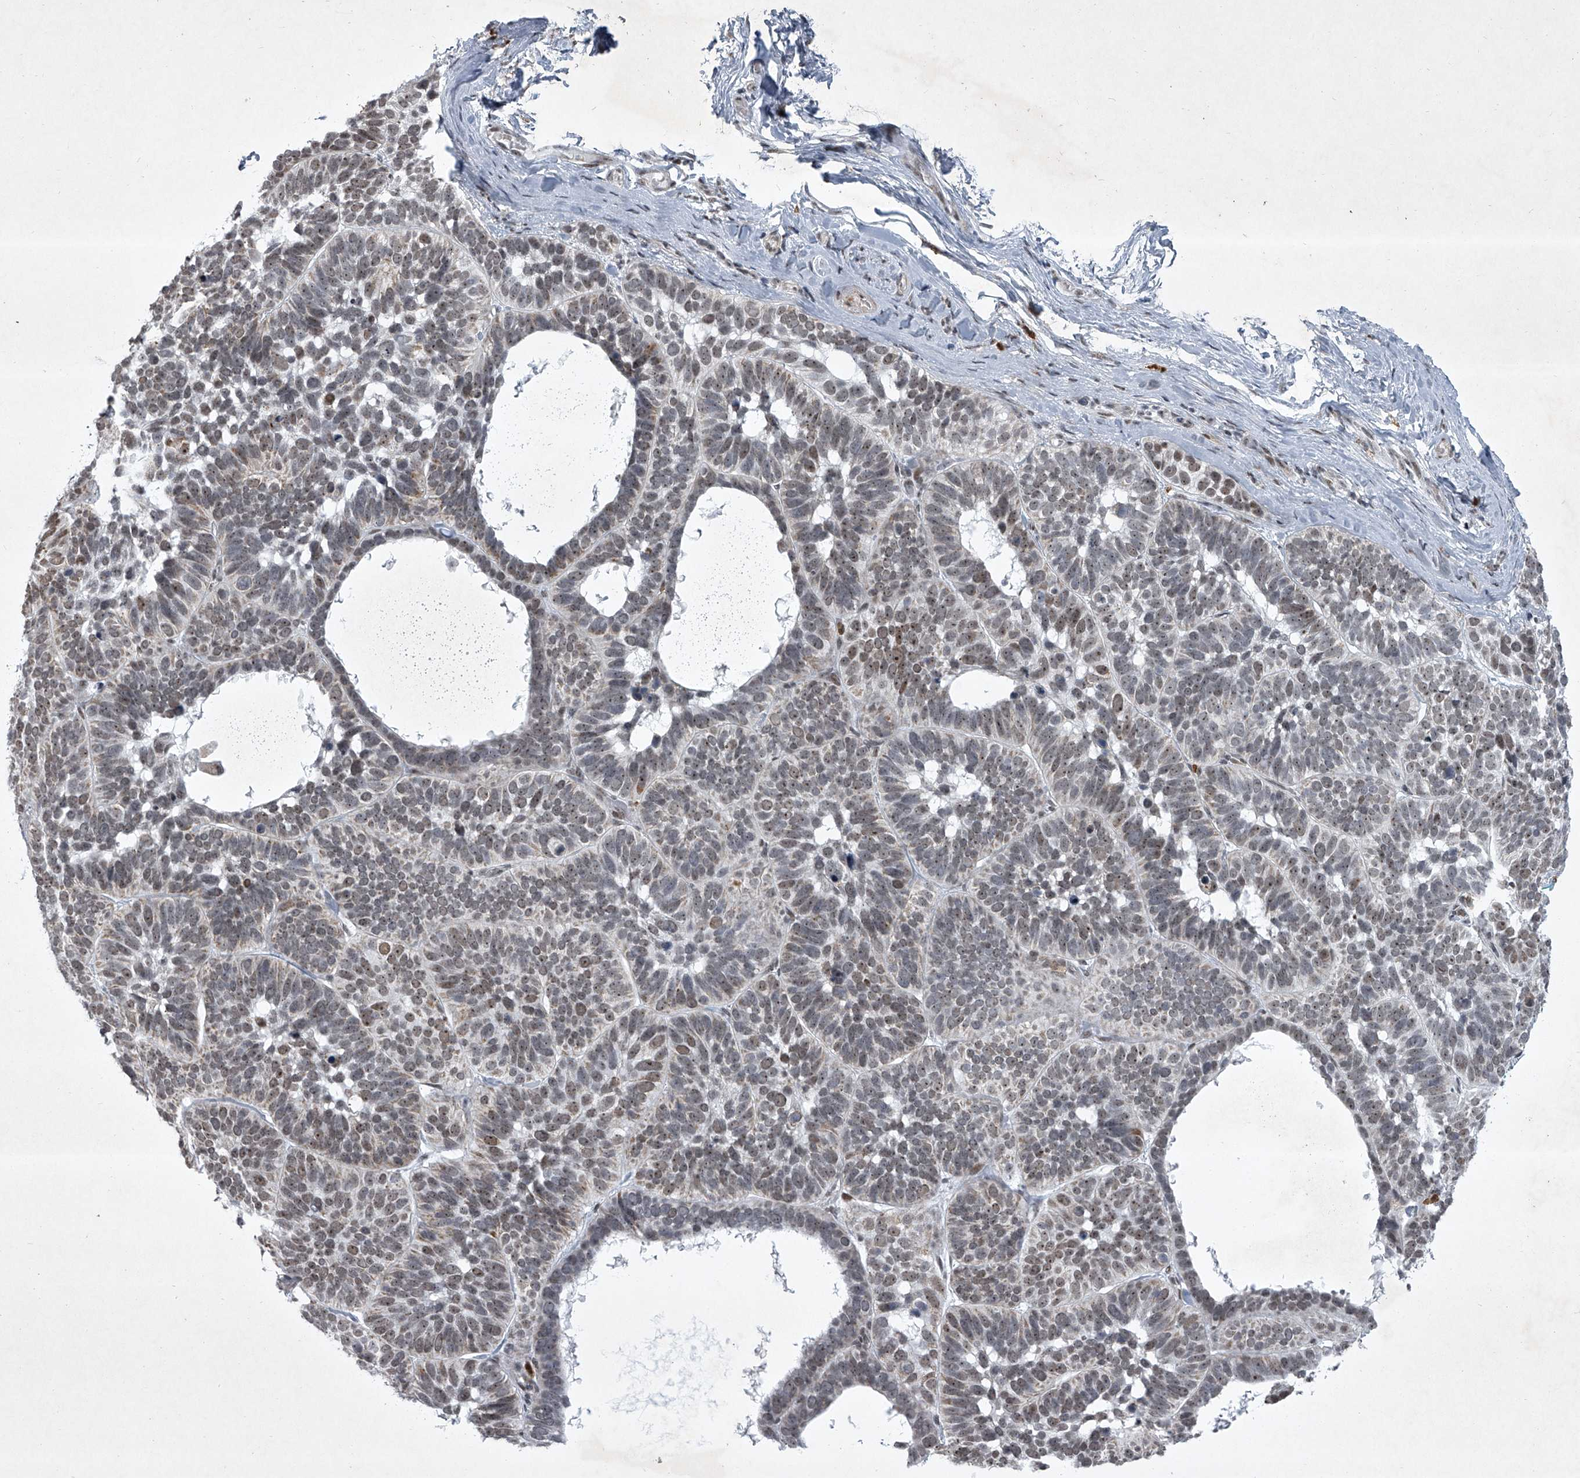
{"staining": {"intensity": "moderate", "quantity": "25%-75%", "location": "nuclear"}, "tissue": "skin cancer", "cell_type": "Tumor cells", "image_type": "cancer", "snomed": [{"axis": "morphology", "description": "Basal cell carcinoma"}, {"axis": "topography", "description": "Skin"}], "caption": "Immunohistochemical staining of basal cell carcinoma (skin) demonstrates medium levels of moderate nuclear expression in approximately 25%-75% of tumor cells.", "gene": "MLLT1", "patient": {"sex": "male", "age": 62}}